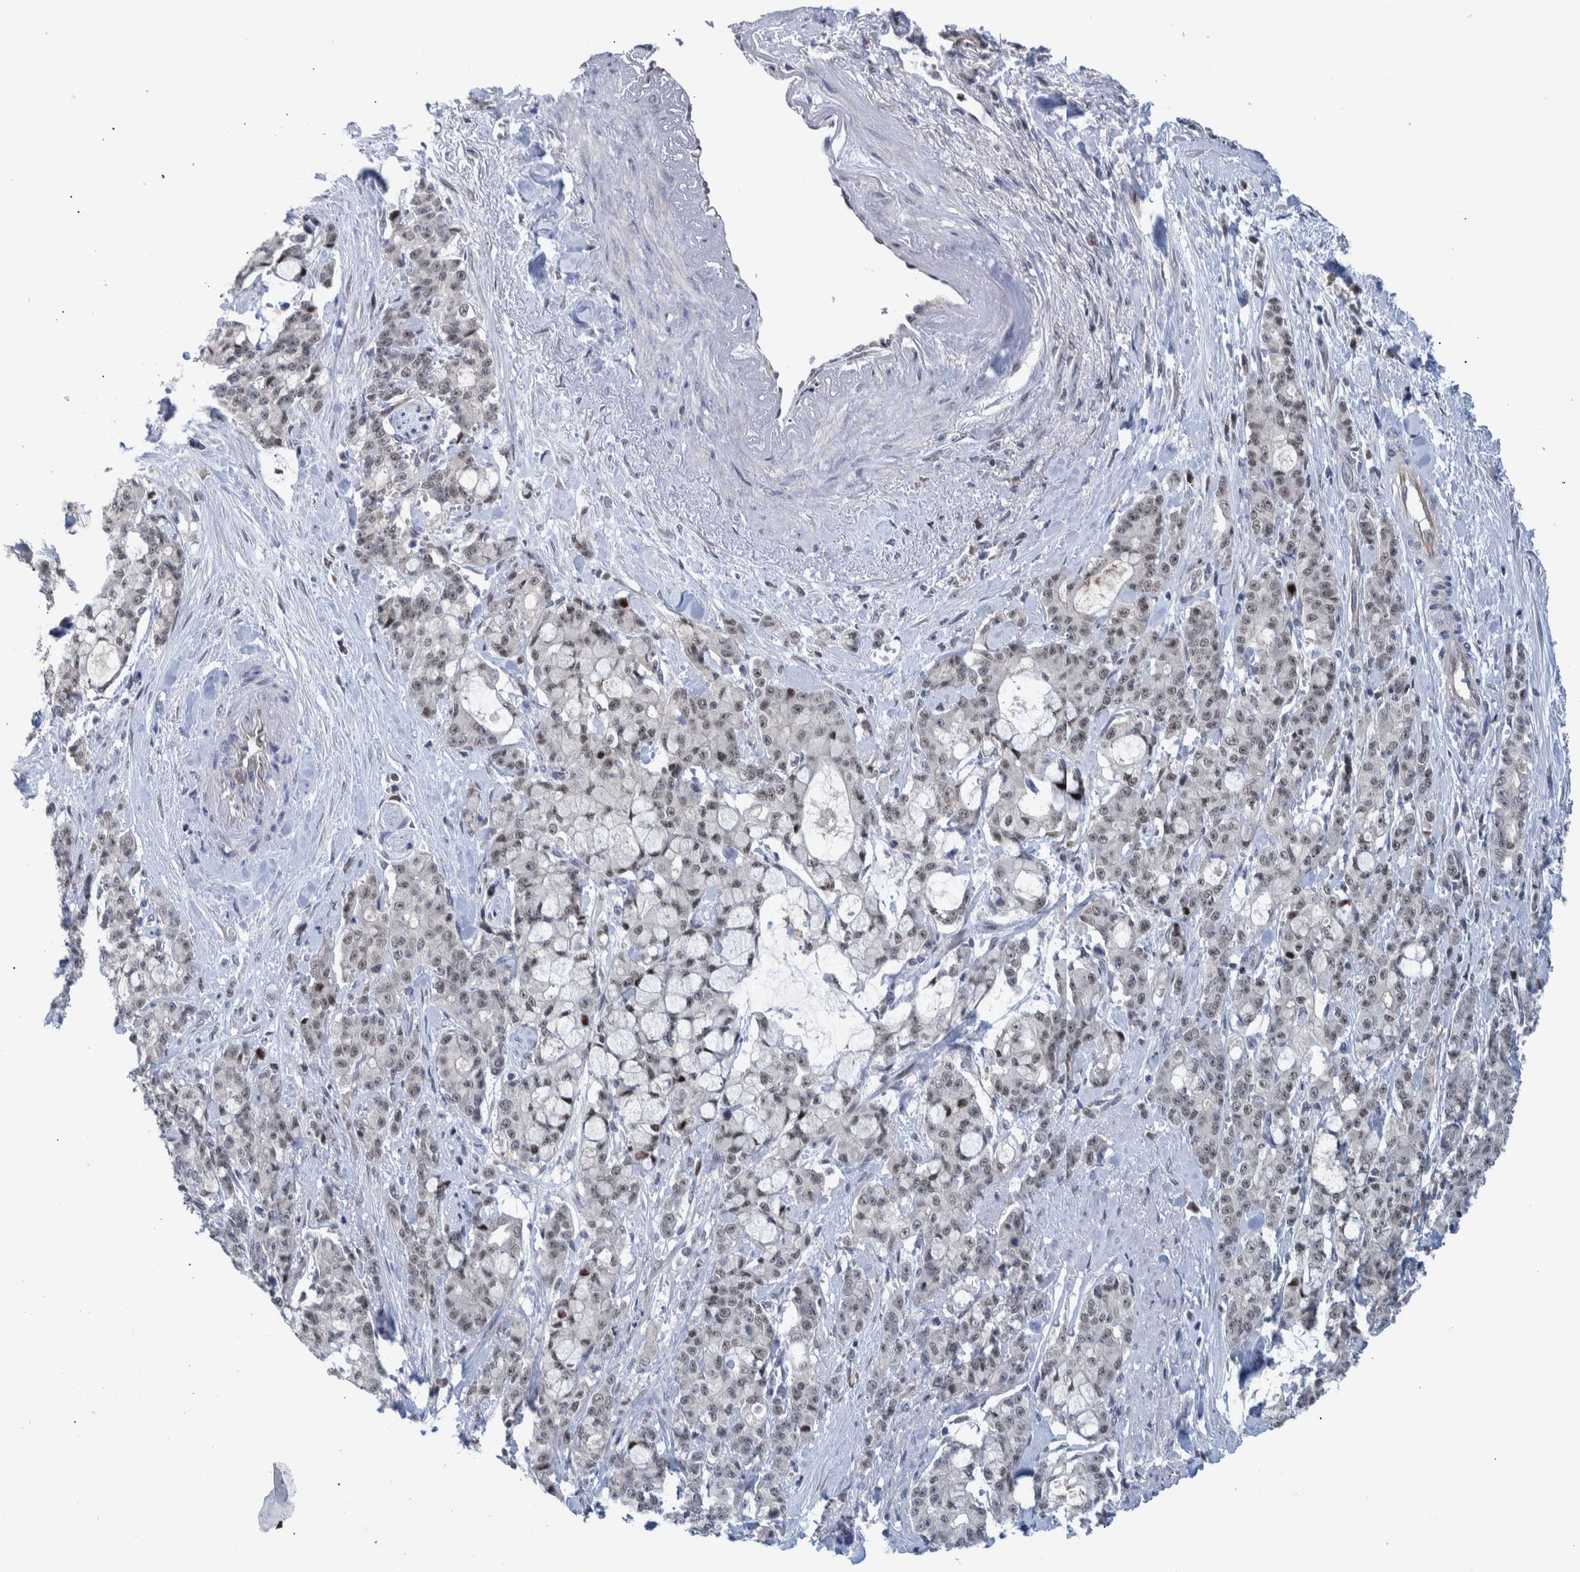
{"staining": {"intensity": "moderate", "quantity": "<25%", "location": "nuclear"}, "tissue": "pancreatic cancer", "cell_type": "Tumor cells", "image_type": "cancer", "snomed": [{"axis": "morphology", "description": "Adenocarcinoma, NOS"}, {"axis": "topography", "description": "Pancreas"}], "caption": "Protein analysis of pancreatic adenocarcinoma tissue reveals moderate nuclear expression in approximately <25% of tumor cells. (DAB (3,3'-diaminobenzidine) IHC, brown staining for protein, blue staining for nuclei).", "gene": "ESRP1", "patient": {"sex": "female", "age": 73}}